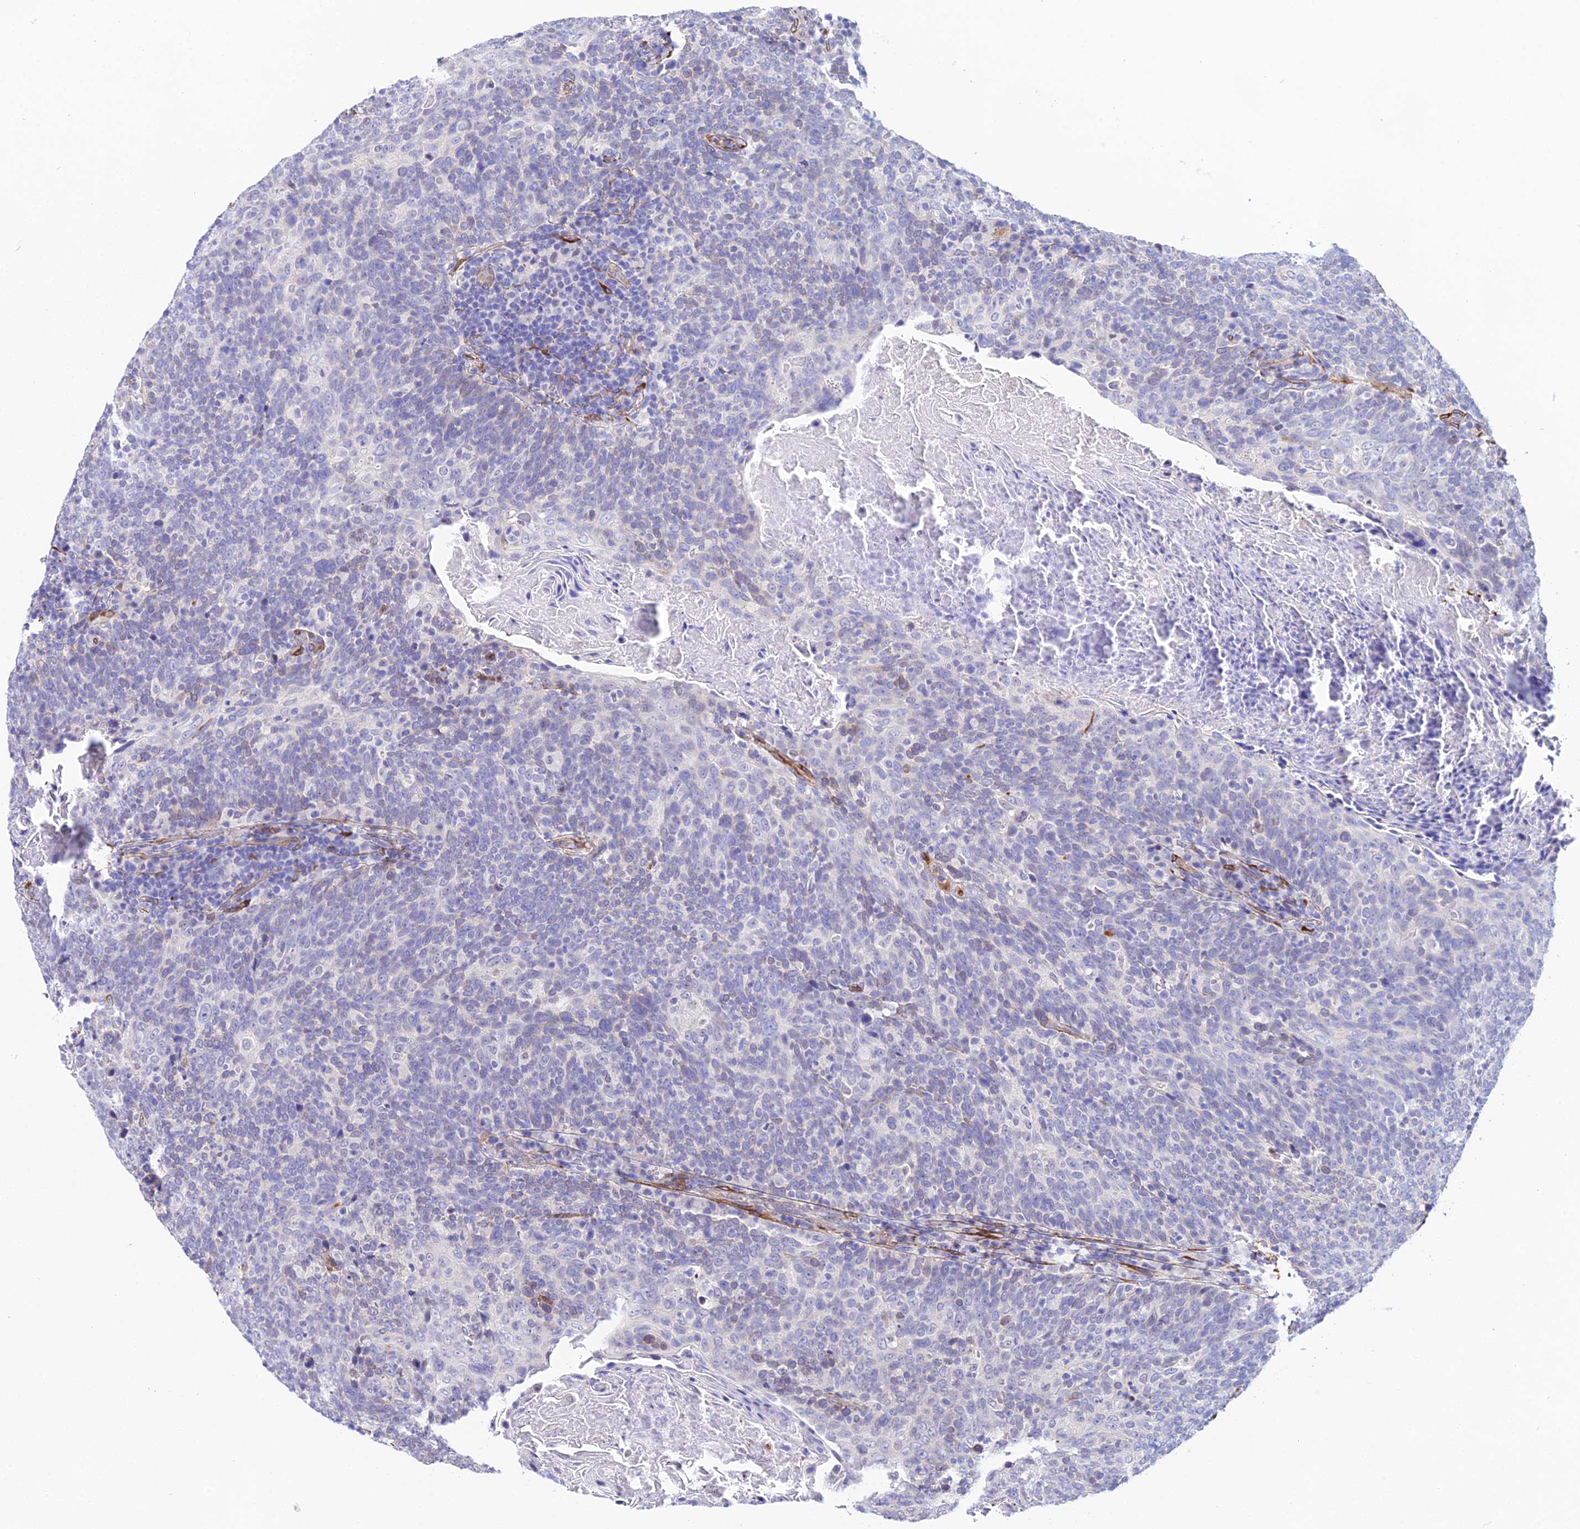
{"staining": {"intensity": "negative", "quantity": "none", "location": "none"}, "tissue": "head and neck cancer", "cell_type": "Tumor cells", "image_type": "cancer", "snomed": [{"axis": "morphology", "description": "Squamous cell carcinoma, NOS"}, {"axis": "morphology", "description": "Squamous cell carcinoma, metastatic, NOS"}, {"axis": "topography", "description": "Lymph node"}, {"axis": "topography", "description": "Head-Neck"}], "caption": "High magnification brightfield microscopy of head and neck cancer (squamous cell carcinoma) stained with DAB (3,3'-diaminobenzidine) (brown) and counterstained with hematoxylin (blue): tumor cells show no significant staining. Nuclei are stained in blue.", "gene": "MXRA7", "patient": {"sex": "male", "age": 62}}